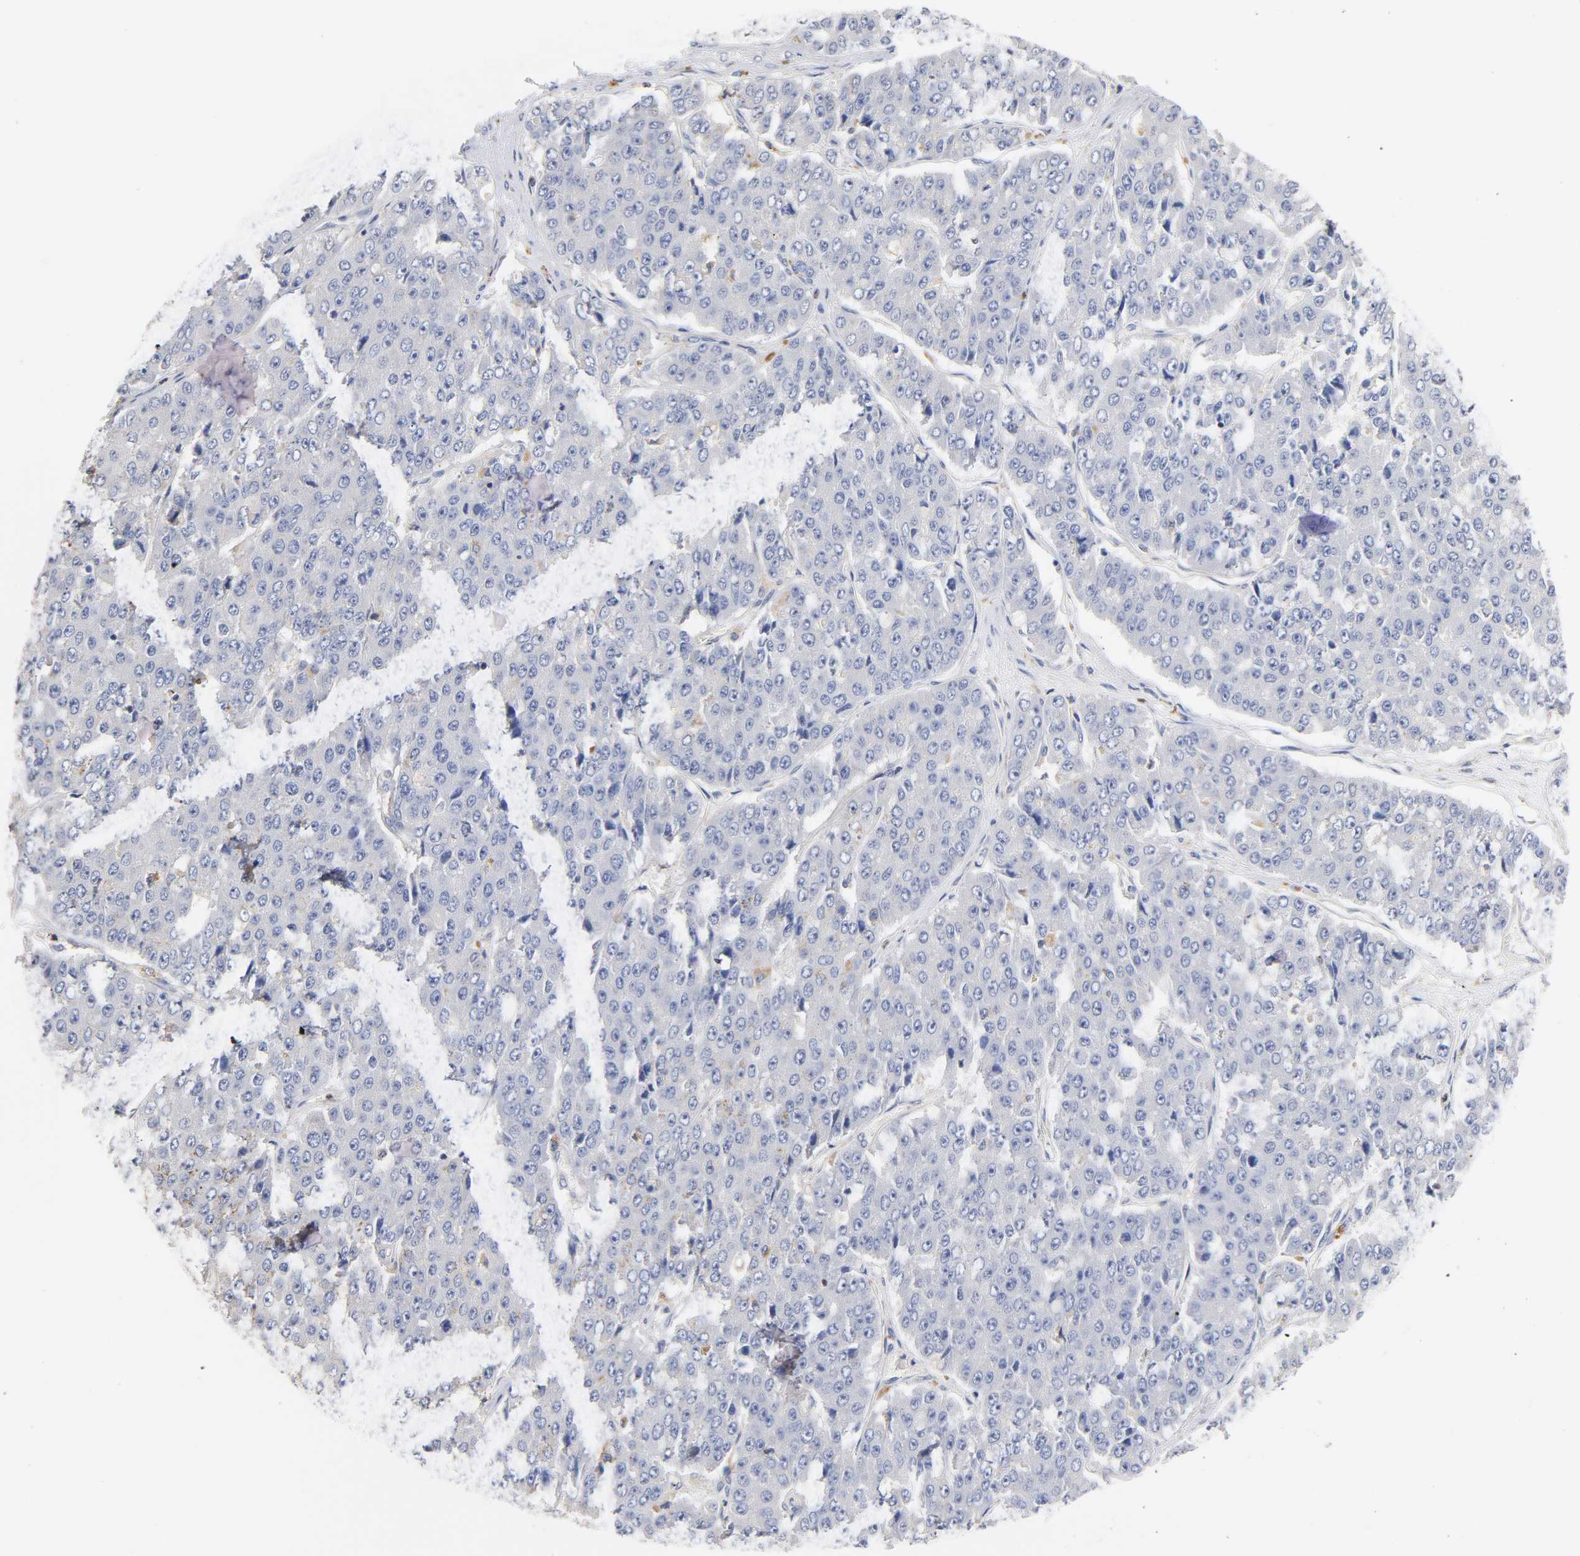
{"staining": {"intensity": "negative", "quantity": "none", "location": "none"}, "tissue": "pancreatic cancer", "cell_type": "Tumor cells", "image_type": "cancer", "snomed": [{"axis": "morphology", "description": "Adenocarcinoma, NOS"}, {"axis": "topography", "description": "Pancreas"}], "caption": "The immunohistochemistry image has no significant positivity in tumor cells of pancreatic adenocarcinoma tissue. (DAB immunohistochemistry (IHC) visualized using brightfield microscopy, high magnification).", "gene": "SEMA5A", "patient": {"sex": "male", "age": 50}}